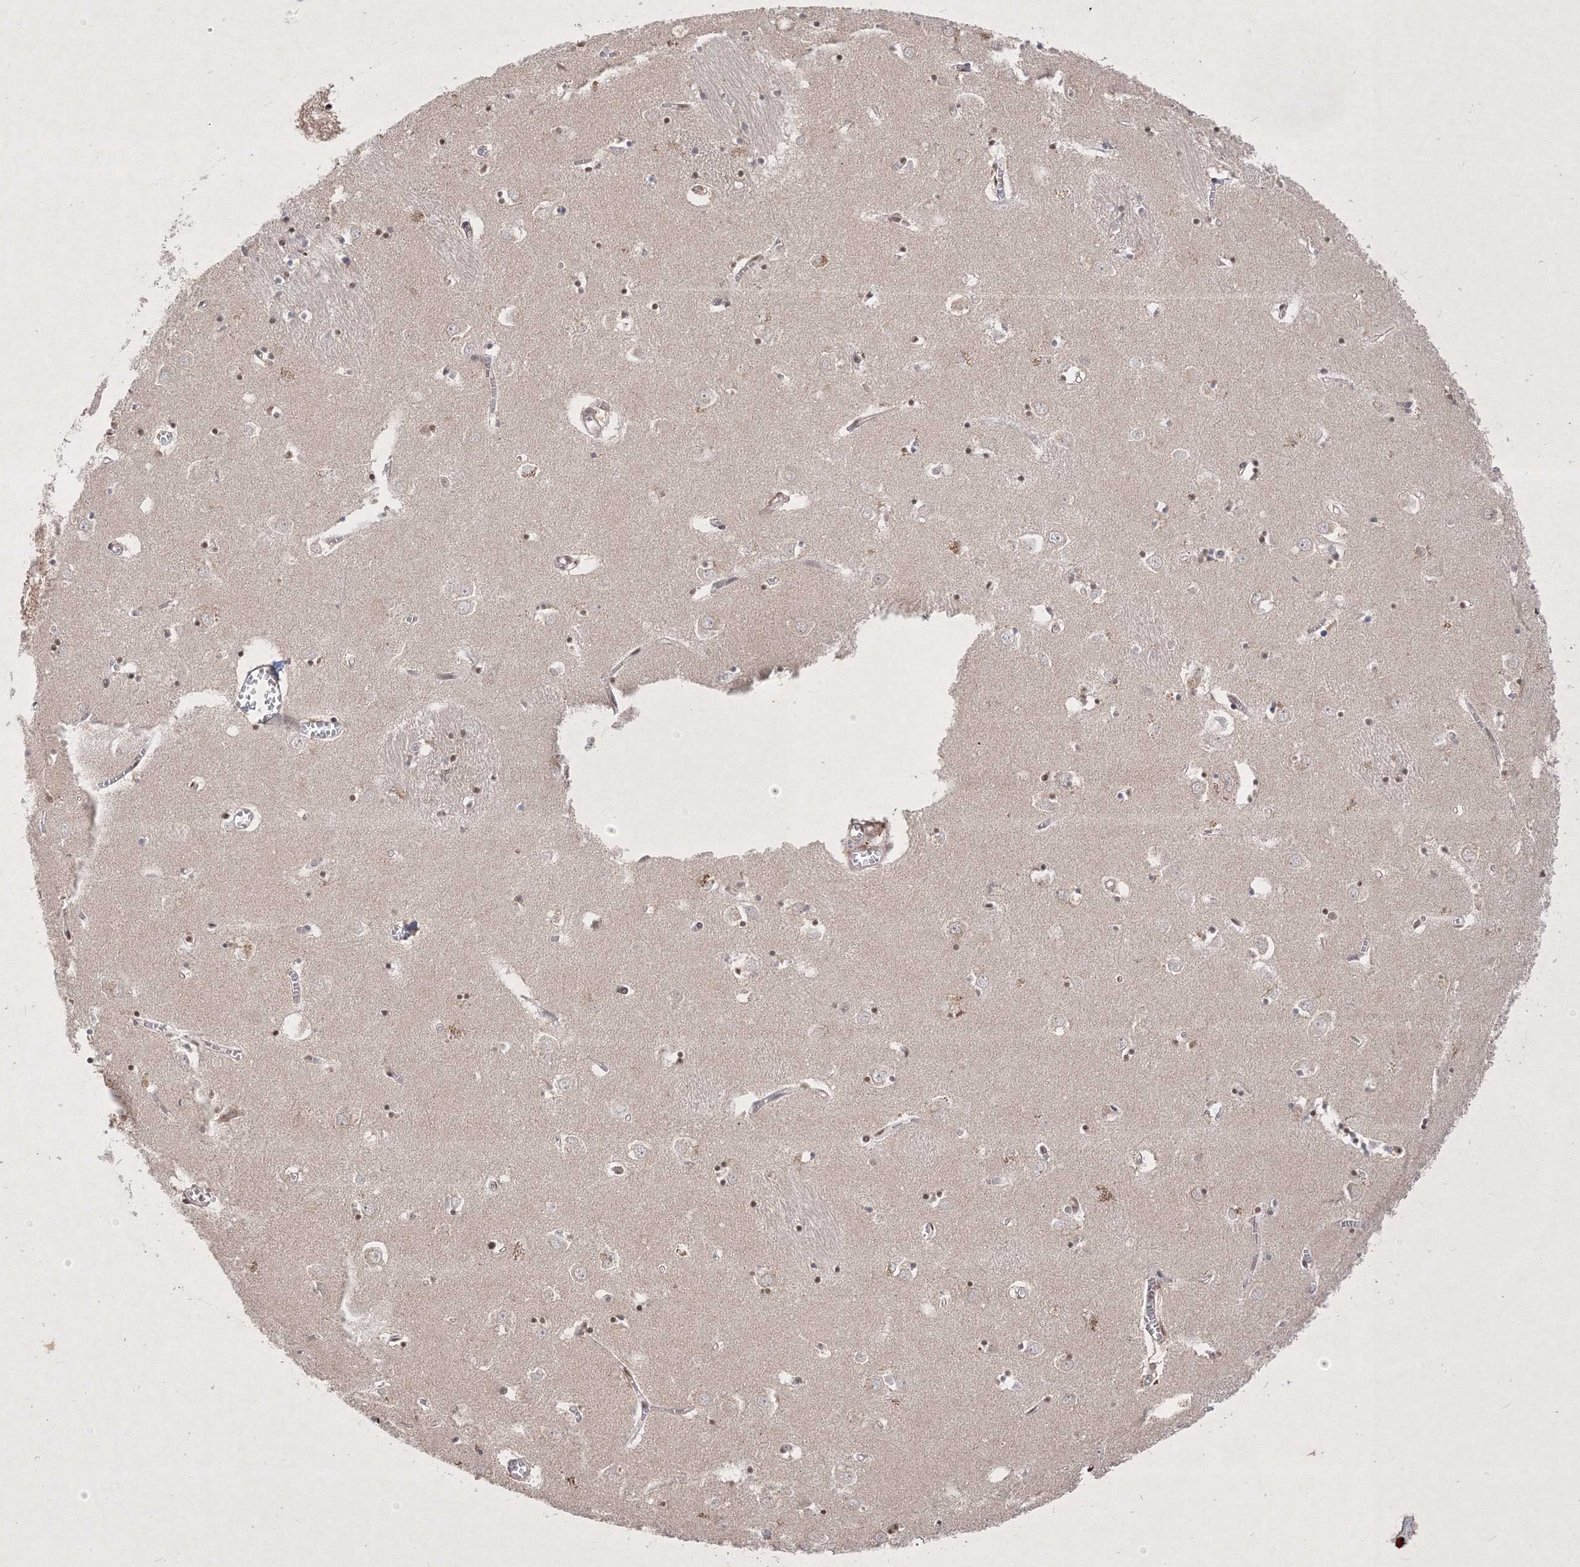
{"staining": {"intensity": "moderate", "quantity": "25%-75%", "location": "nuclear"}, "tissue": "caudate", "cell_type": "Glial cells", "image_type": "normal", "snomed": [{"axis": "morphology", "description": "Normal tissue, NOS"}, {"axis": "topography", "description": "Lateral ventricle wall"}], "caption": "Protein staining demonstrates moderate nuclear staining in approximately 25%-75% of glial cells in unremarkable caudate.", "gene": "TAB1", "patient": {"sex": "male", "age": 70}}